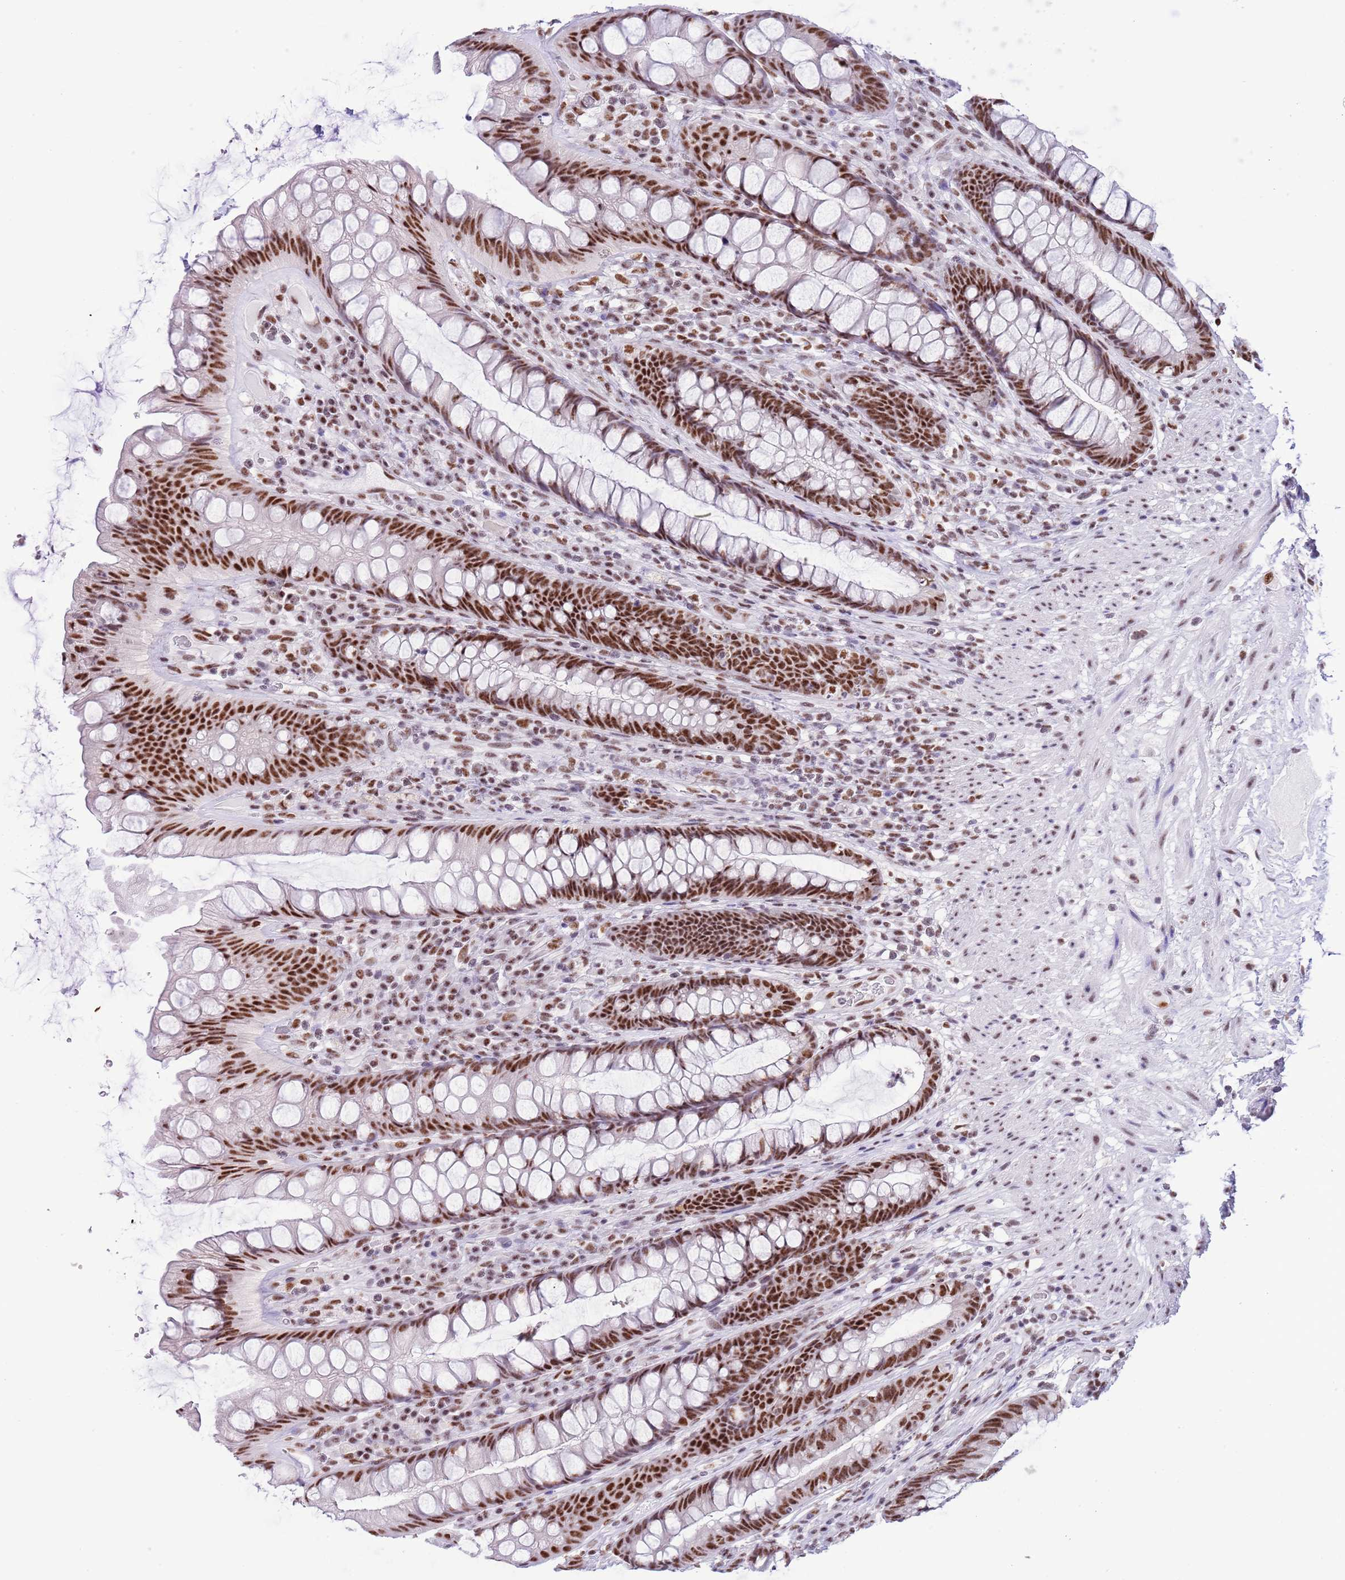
{"staining": {"intensity": "strong", "quantity": ">75%", "location": "nuclear"}, "tissue": "rectum", "cell_type": "Glandular cells", "image_type": "normal", "snomed": [{"axis": "morphology", "description": "Normal tissue, NOS"}, {"axis": "topography", "description": "Rectum"}], "caption": "The immunohistochemical stain shows strong nuclear positivity in glandular cells of unremarkable rectum. Using DAB (brown) and hematoxylin (blue) stains, captured at high magnification using brightfield microscopy.", "gene": "SF3A2", "patient": {"sex": "male", "age": 74}}